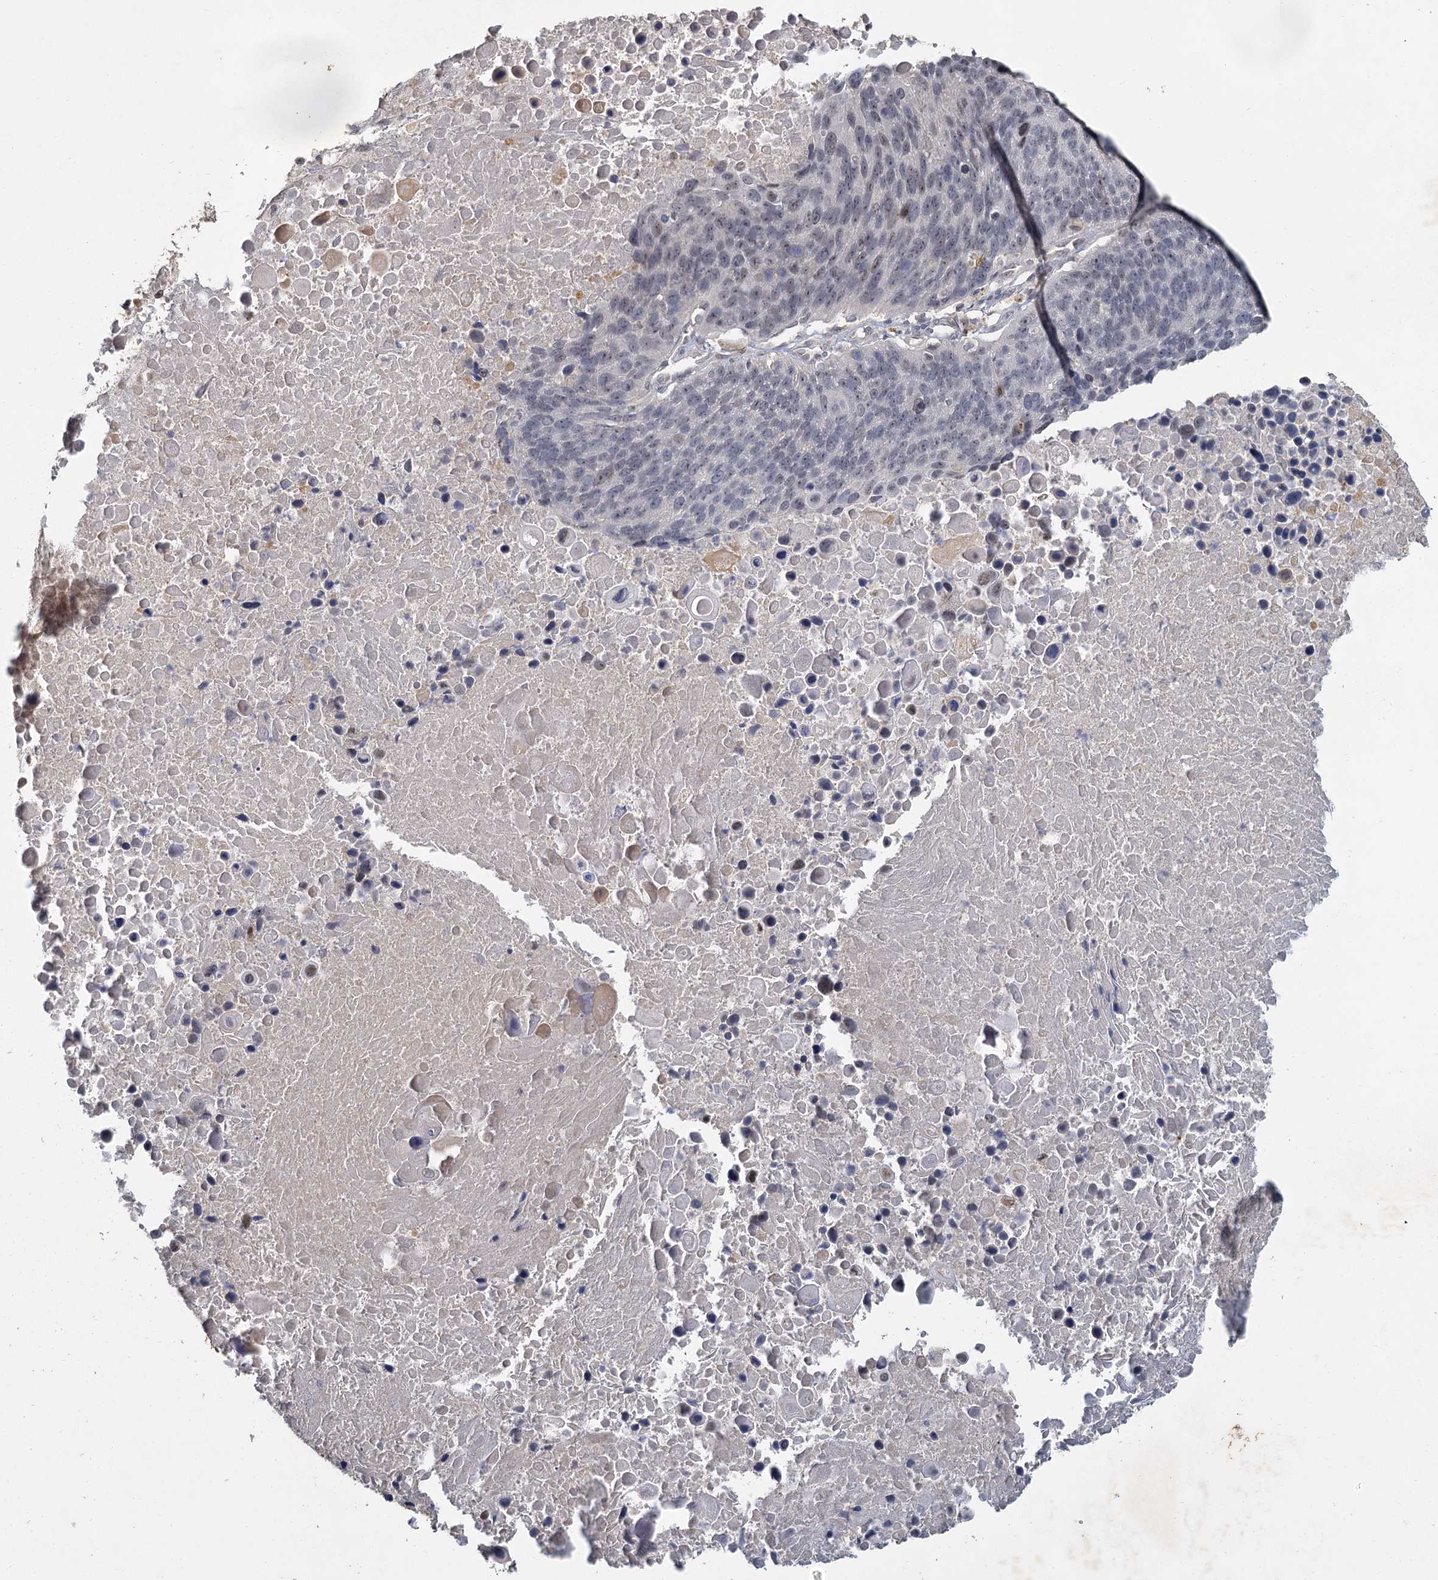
{"staining": {"intensity": "negative", "quantity": "none", "location": "none"}, "tissue": "lung cancer", "cell_type": "Tumor cells", "image_type": "cancer", "snomed": [{"axis": "morphology", "description": "Normal tissue, NOS"}, {"axis": "morphology", "description": "Squamous cell carcinoma, NOS"}, {"axis": "topography", "description": "Lymph node"}, {"axis": "topography", "description": "Lung"}], "caption": "Immunohistochemical staining of human lung cancer (squamous cell carcinoma) demonstrates no significant staining in tumor cells. (Brightfield microscopy of DAB immunohistochemistry at high magnification).", "gene": "MUCL1", "patient": {"sex": "male", "age": 66}}